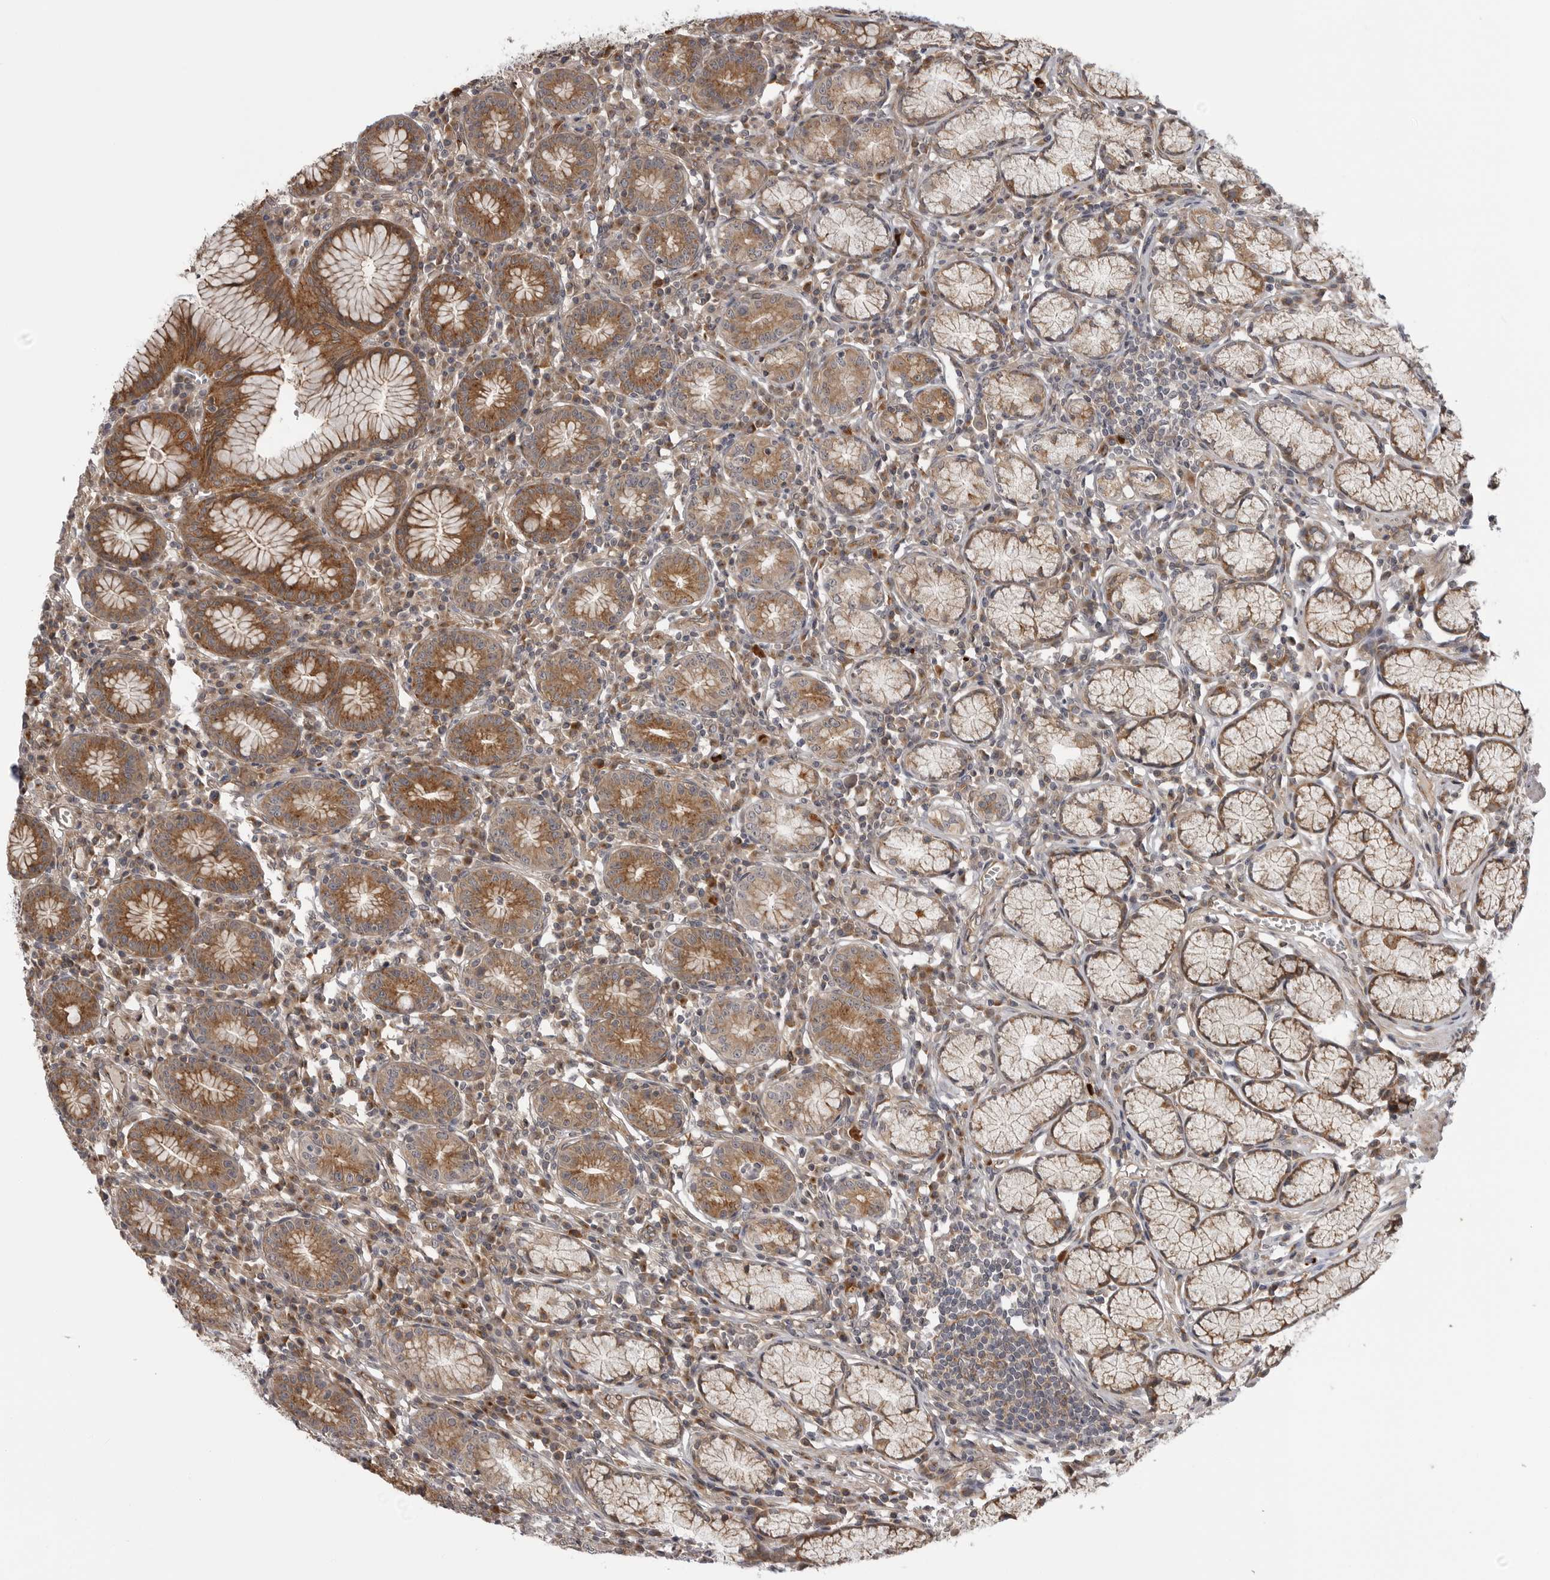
{"staining": {"intensity": "moderate", "quantity": ">75%", "location": "cytoplasmic/membranous"}, "tissue": "stomach", "cell_type": "Glandular cells", "image_type": "normal", "snomed": [{"axis": "morphology", "description": "Normal tissue, NOS"}, {"axis": "topography", "description": "Stomach"}], "caption": "Protein expression analysis of normal human stomach reveals moderate cytoplasmic/membranous expression in approximately >75% of glandular cells. (brown staining indicates protein expression, while blue staining denotes nuclei).", "gene": "LRRC45", "patient": {"sex": "male", "age": 55}}